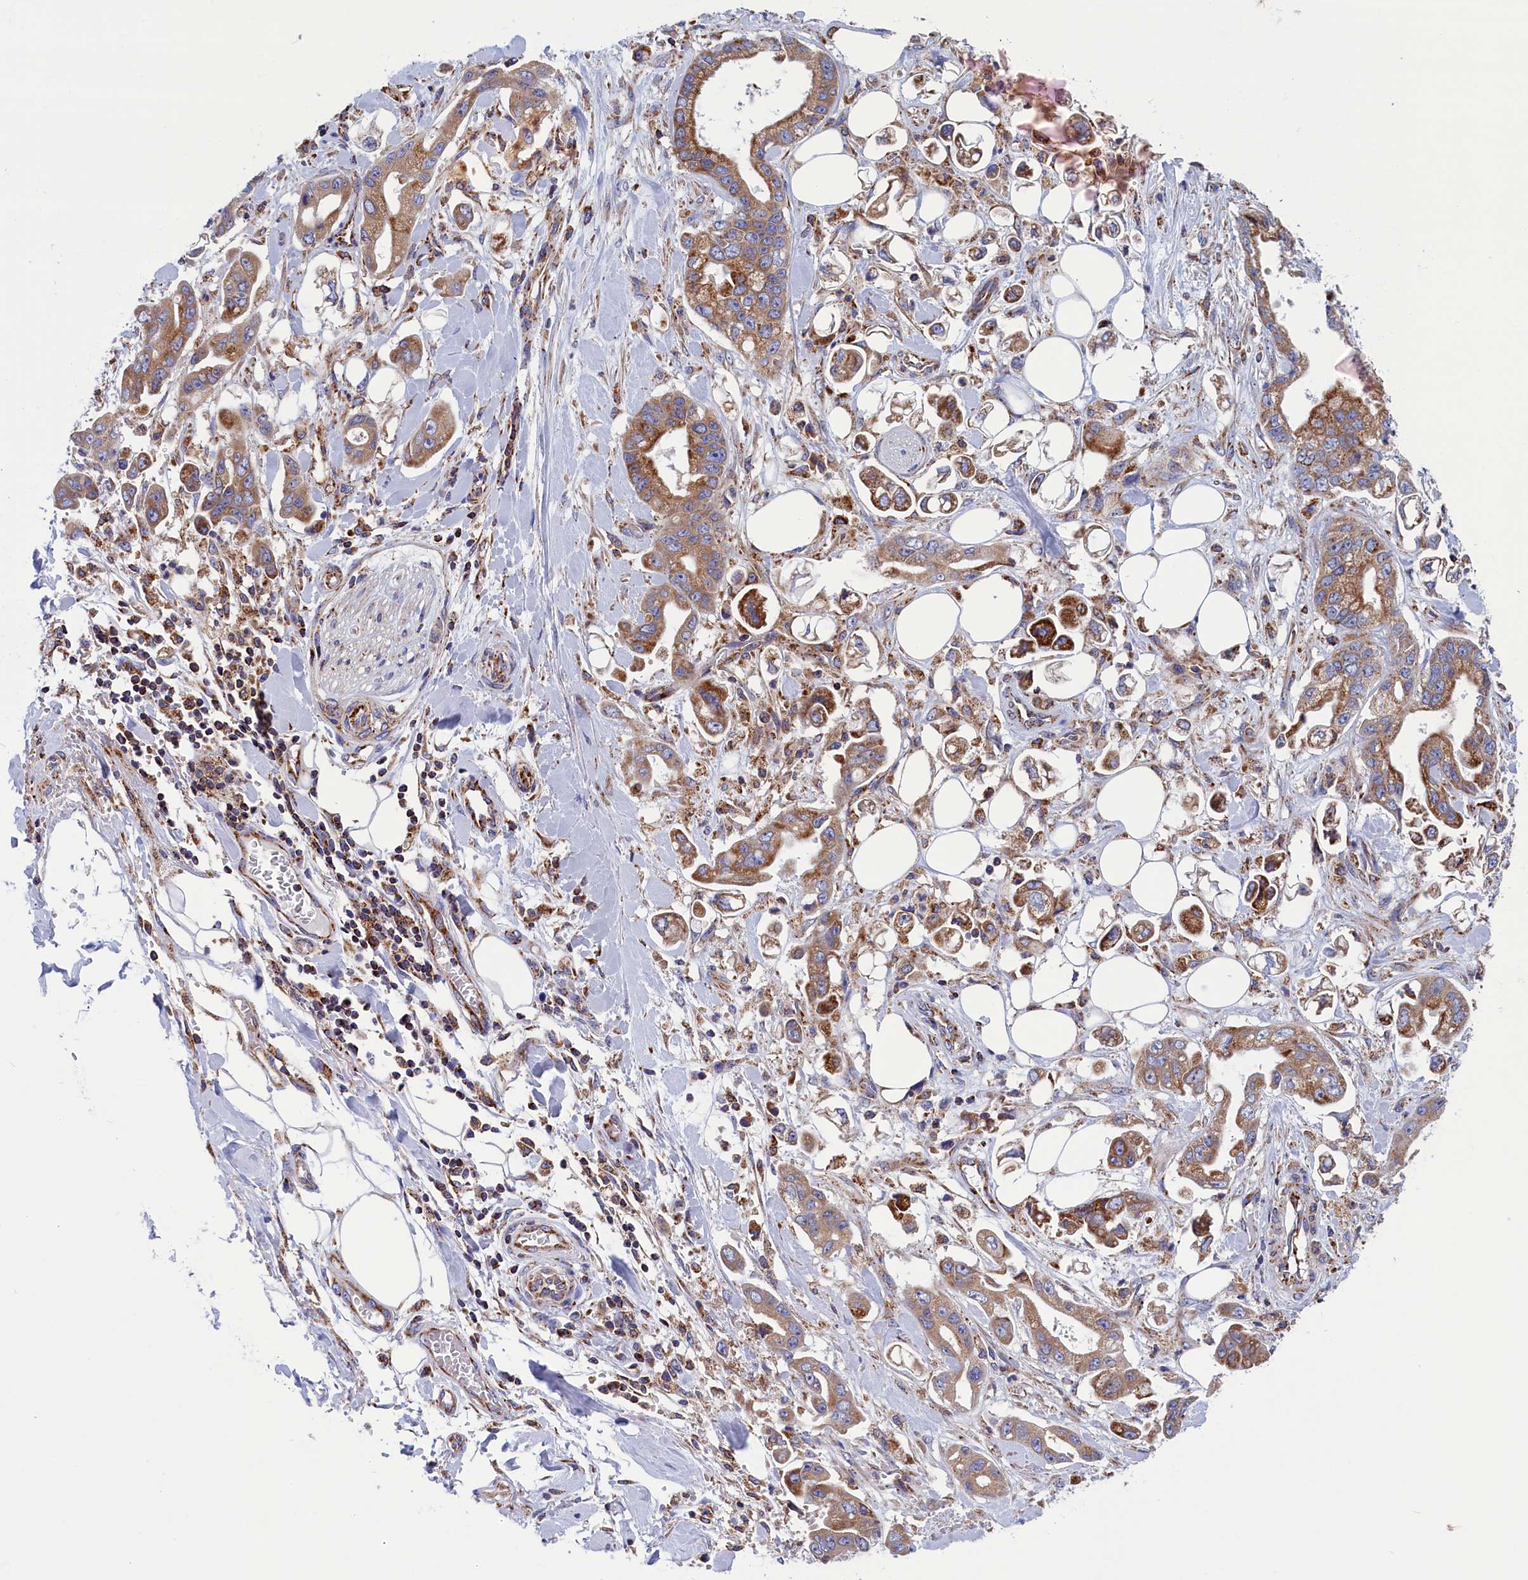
{"staining": {"intensity": "moderate", "quantity": ">75%", "location": "cytoplasmic/membranous"}, "tissue": "stomach cancer", "cell_type": "Tumor cells", "image_type": "cancer", "snomed": [{"axis": "morphology", "description": "Adenocarcinoma, NOS"}, {"axis": "topography", "description": "Stomach"}], "caption": "This histopathology image exhibits stomach cancer (adenocarcinoma) stained with immunohistochemistry (IHC) to label a protein in brown. The cytoplasmic/membranous of tumor cells show moderate positivity for the protein. Nuclei are counter-stained blue.", "gene": "WDR83", "patient": {"sex": "male", "age": 62}}